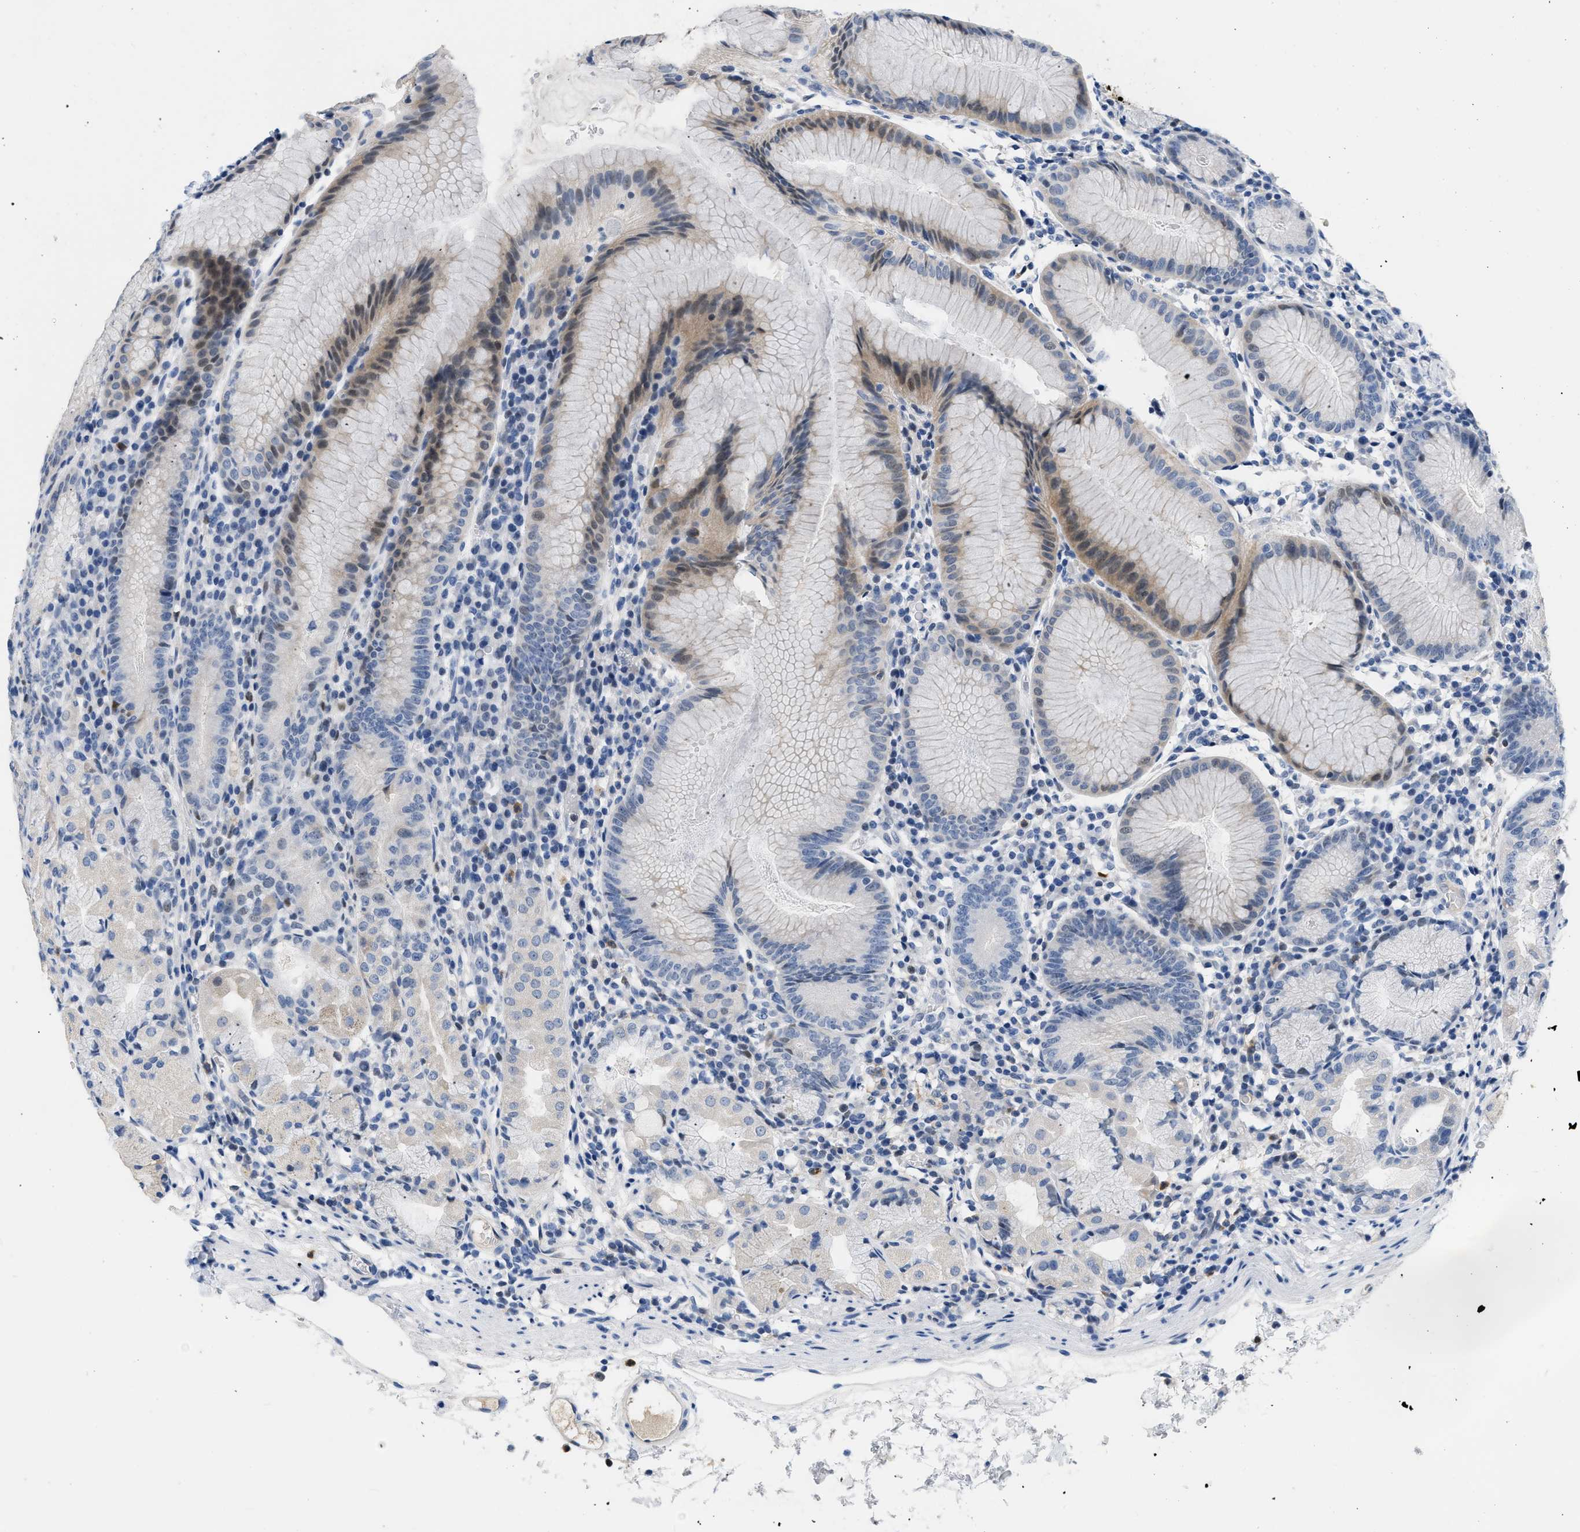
{"staining": {"intensity": "weak", "quantity": "<25%", "location": "cytoplasmic/membranous"}, "tissue": "stomach", "cell_type": "Glandular cells", "image_type": "normal", "snomed": [{"axis": "morphology", "description": "Normal tissue, NOS"}, {"axis": "topography", "description": "Stomach"}, {"axis": "topography", "description": "Stomach, lower"}], "caption": "The immunohistochemistry (IHC) histopathology image has no significant staining in glandular cells of stomach. (Brightfield microscopy of DAB (3,3'-diaminobenzidine) immunohistochemistry (IHC) at high magnification).", "gene": "BOLL", "patient": {"sex": "female", "age": 75}}